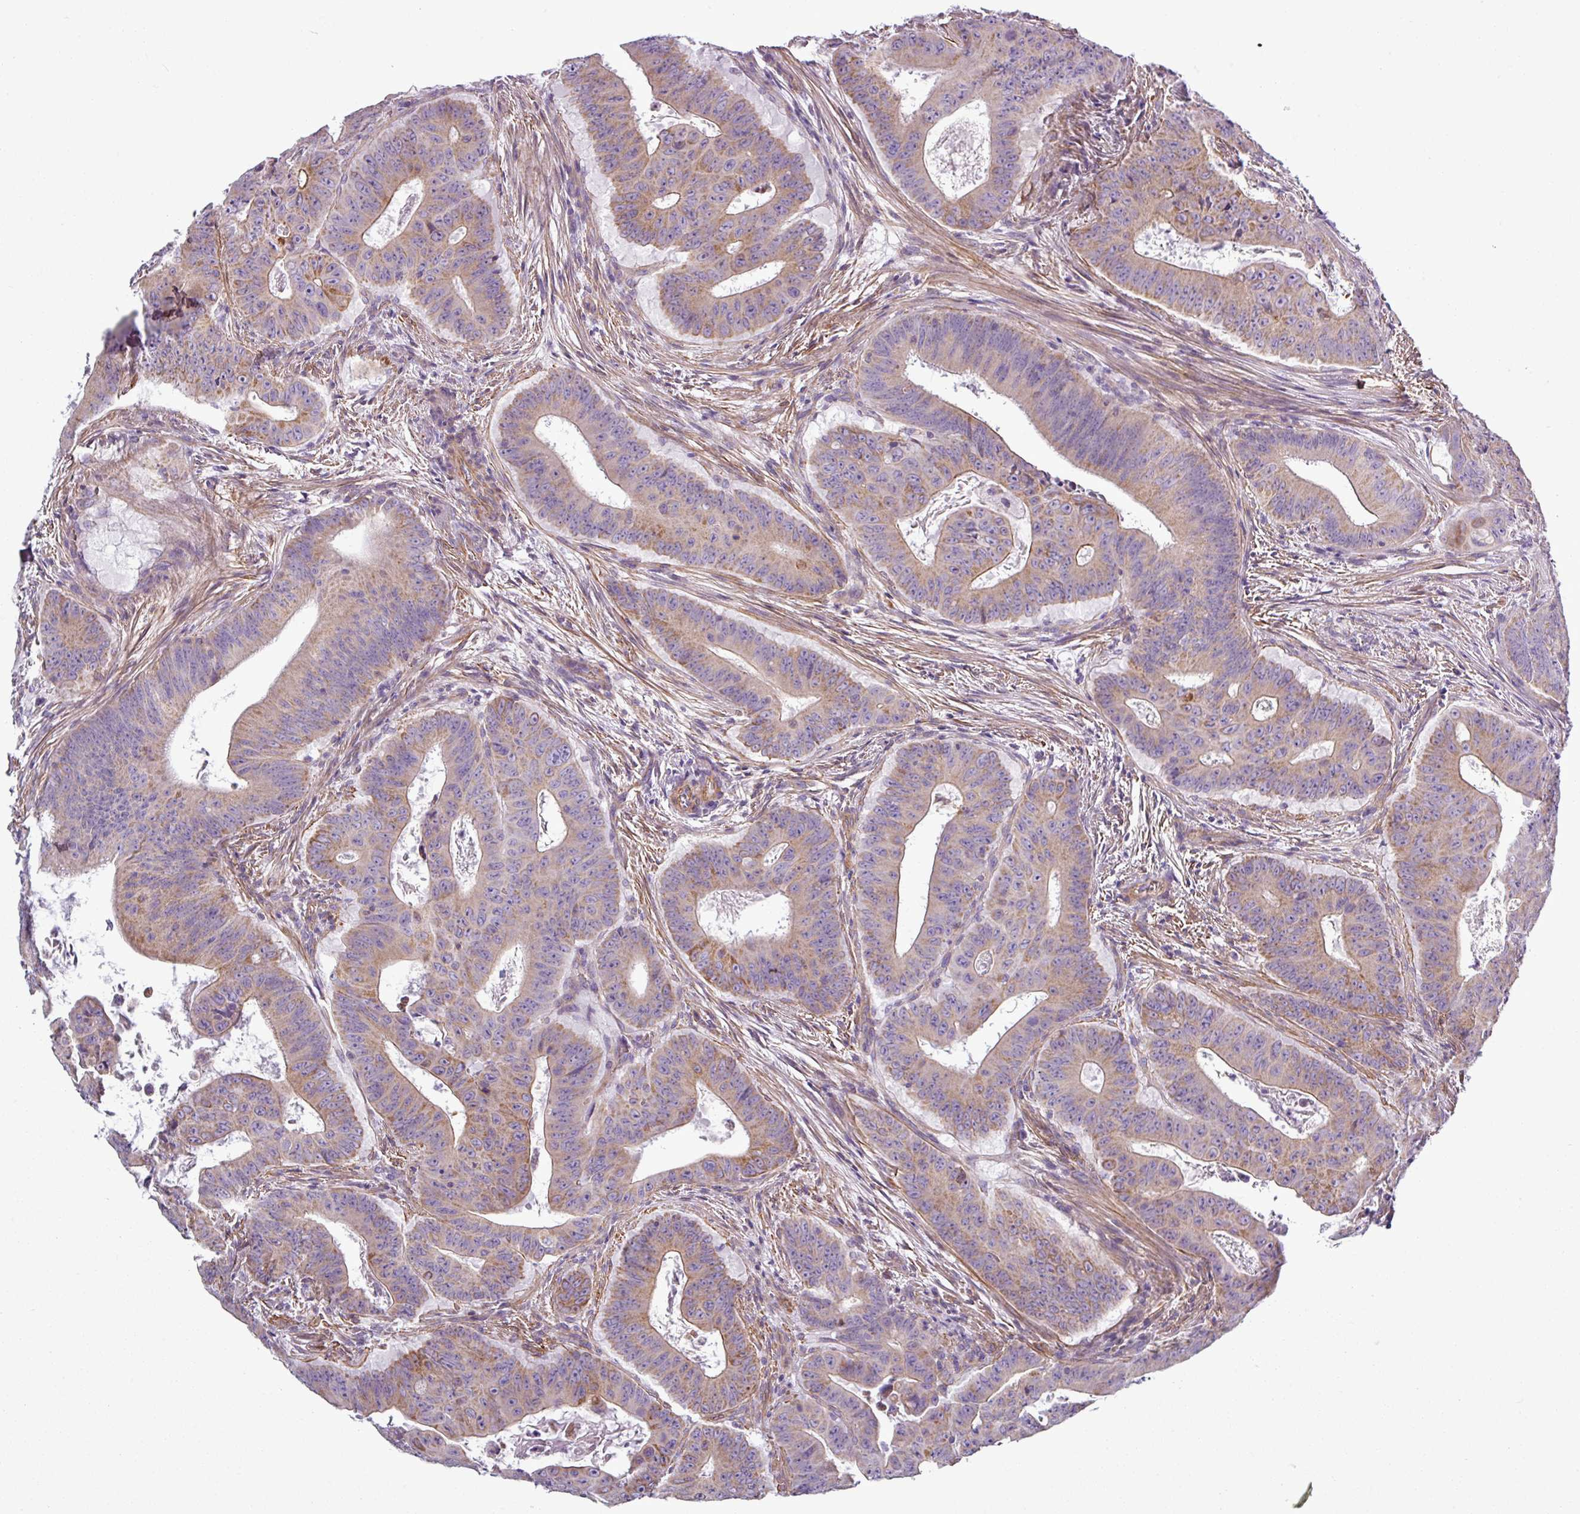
{"staining": {"intensity": "weak", "quantity": "25%-75%", "location": "cytoplasmic/membranous"}, "tissue": "colorectal cancer", "cell_type": "Tumor cells", "image_type": "cancer", "snomed": [{"axis": "morphology", "description": "Adenocarcinoma, NOS"}, {"axis": "topography", "description": "Rectum"}], "caption": "This image demonstrates immunohistochemistry staining of colorectal cancer (adenocarcinoma), with low weak cytoplasmic/membranous positivity in about 25%-75% of tumor cells.", "gene": "BTN2A2", "patient": {"sex": "female", "age": 75}}